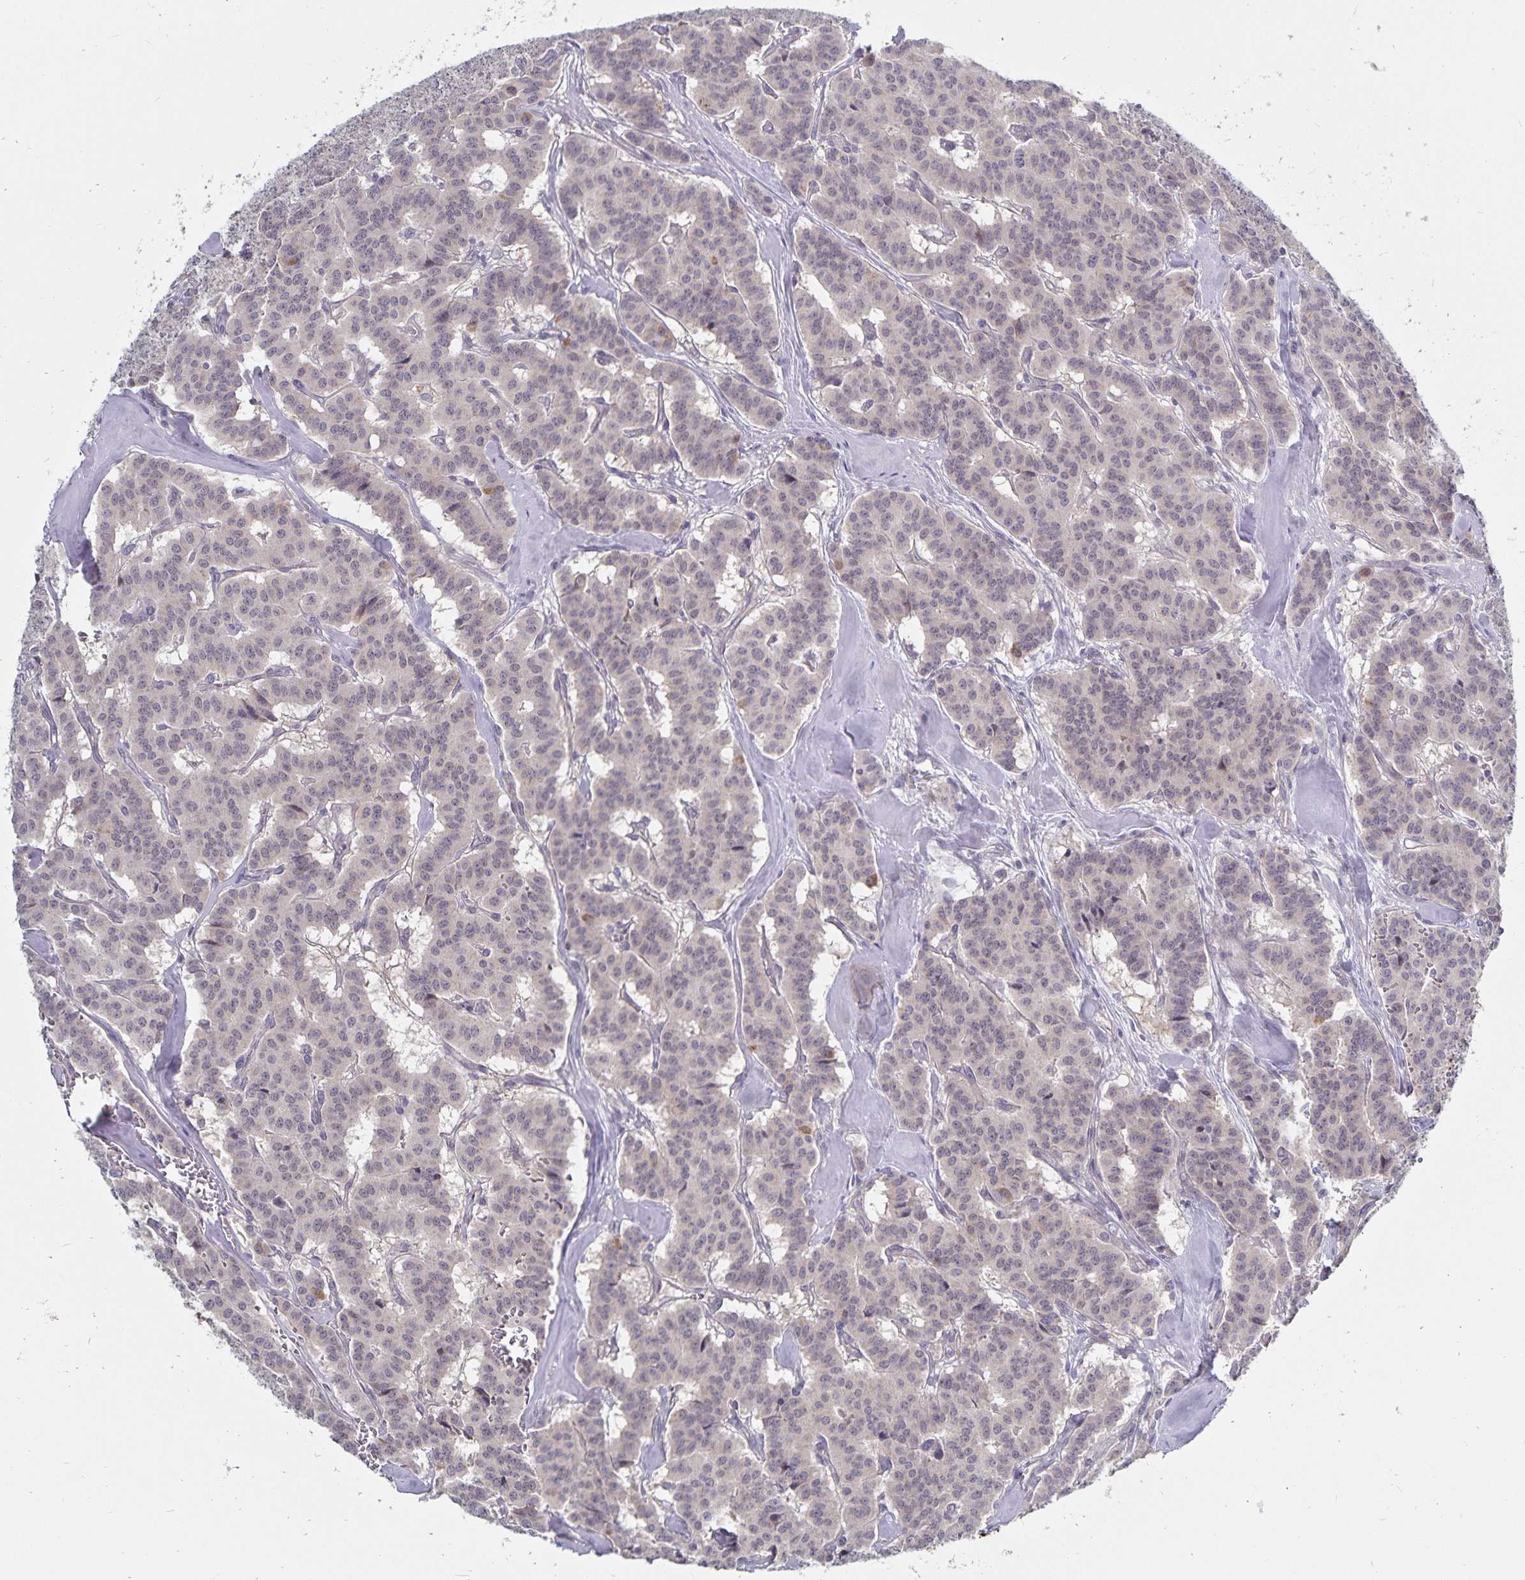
{"staining": {"intensity": "weak", "quantity": "<25%", "location": "nuclear"}, "tissue": "carcinoid", "cell_type": "Tumor cells", "image_type": "cancer", "snomed": [{"axis": "morphology", "description": "Normal tissue, NOS"}, {"axis": "morphology", "description": "Carcinoid, malignant, NOS"}, {"axis": "topography", "description": "Lung"}], "caption": "The IHC photomicrograph has no significant expression in tumor cells of carcinoid tissue.", "gene": "CDKN2B", "patient": {"sex": "female", "age": 46}}